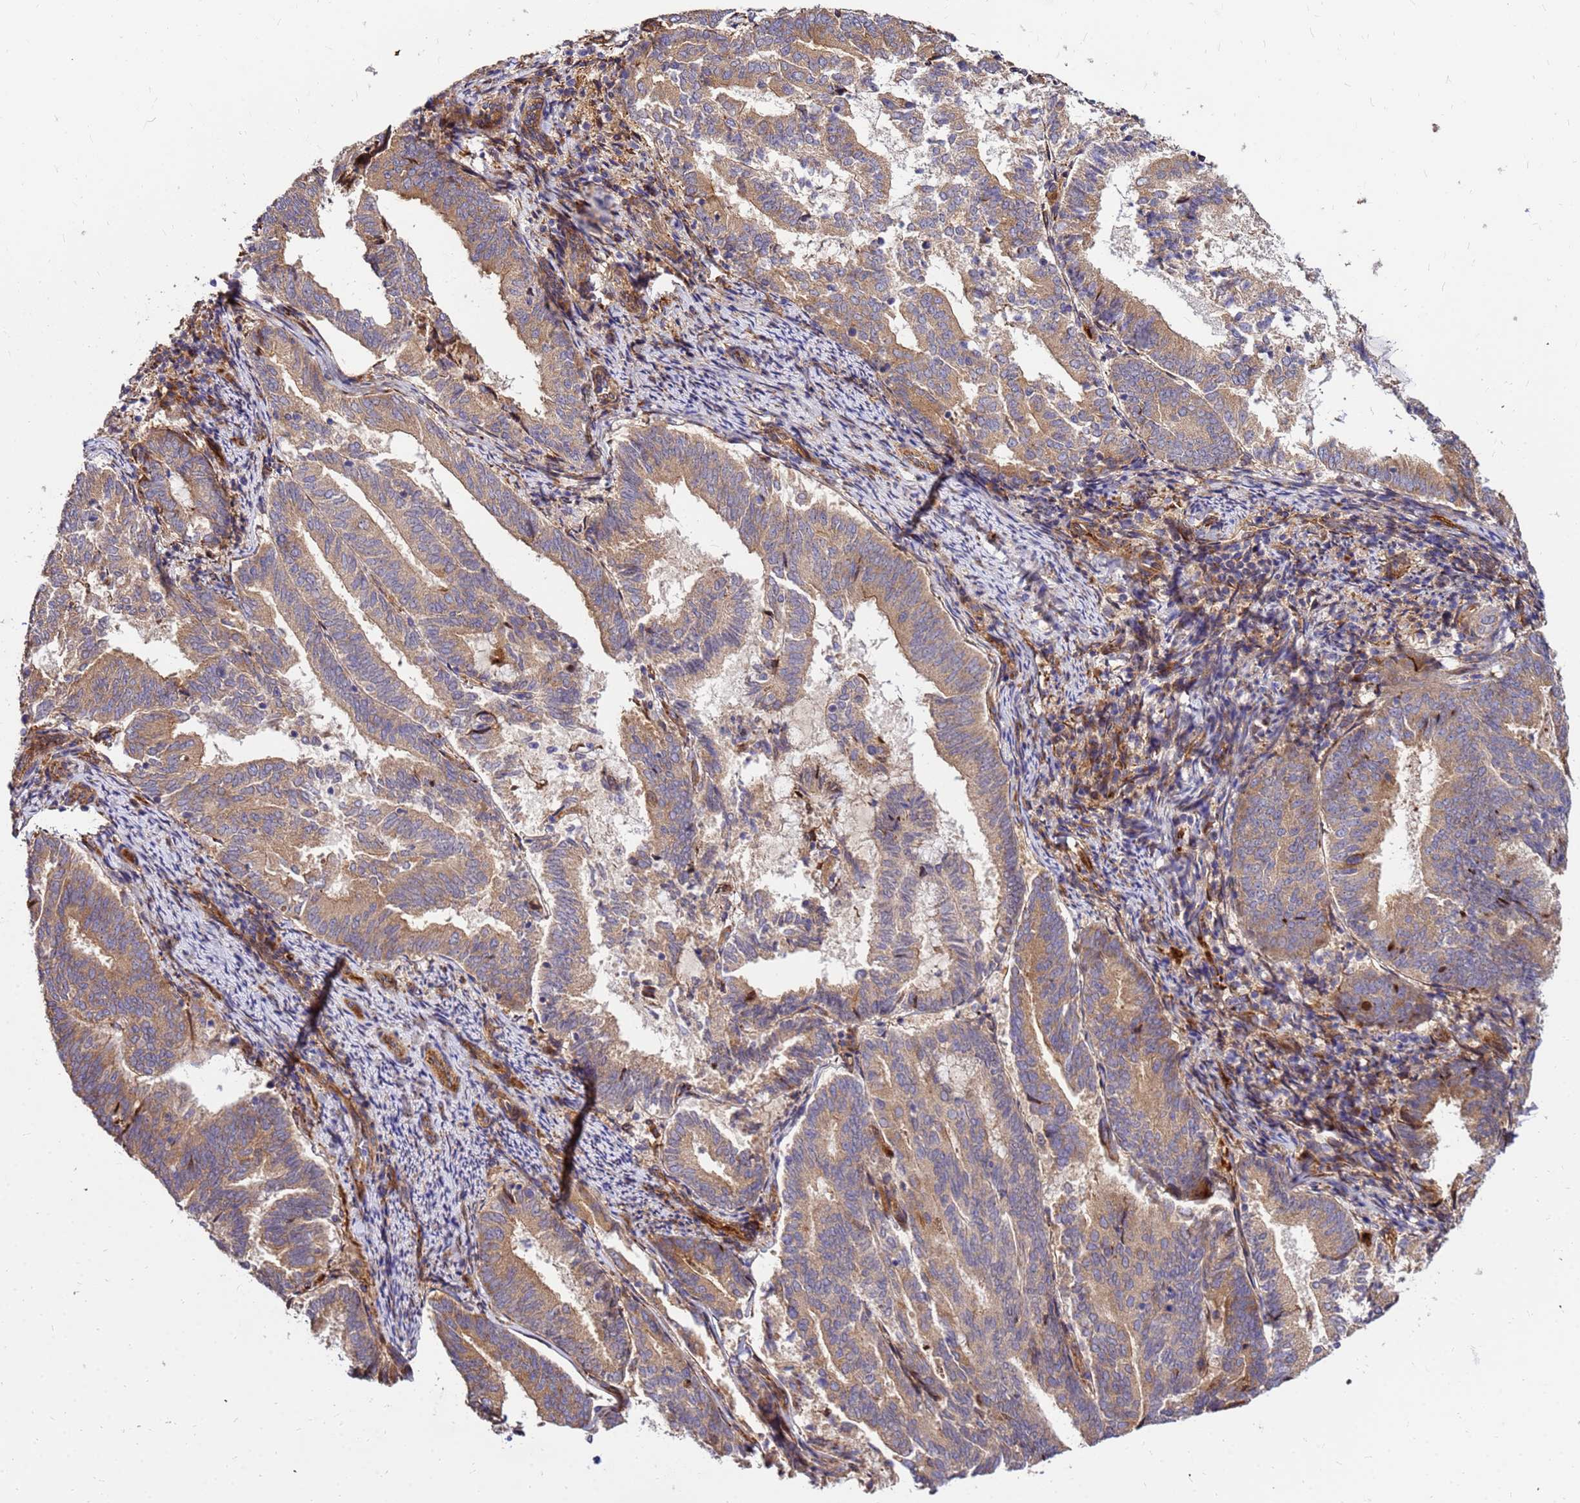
{"staining": {"intensity": "moderate", "quantity": ">75%", "location": "cytoplasmic/membranous"}, "tissue": "endometrial cancer", "cell_type": "Tumor cells", "image_type": "cancer", "snomed": [{"axis": "morphology", "description": "Adenocarcinoma, NOS"}, {"axis": "topography", "description": "Endometrium"}], "caption": "Adenocarcinoma (endometrial) tissue displays moderate cytoplasmic/membranous expression in approximately >75% of tumor cells, visualized by immunohistochemistry. (DAB (3,3'-diaminobenzidine) = brown stain, brightfield microscopy at high magnification).", "gene": "WWC2", "patient": {"sex": "female", "age": 80}}